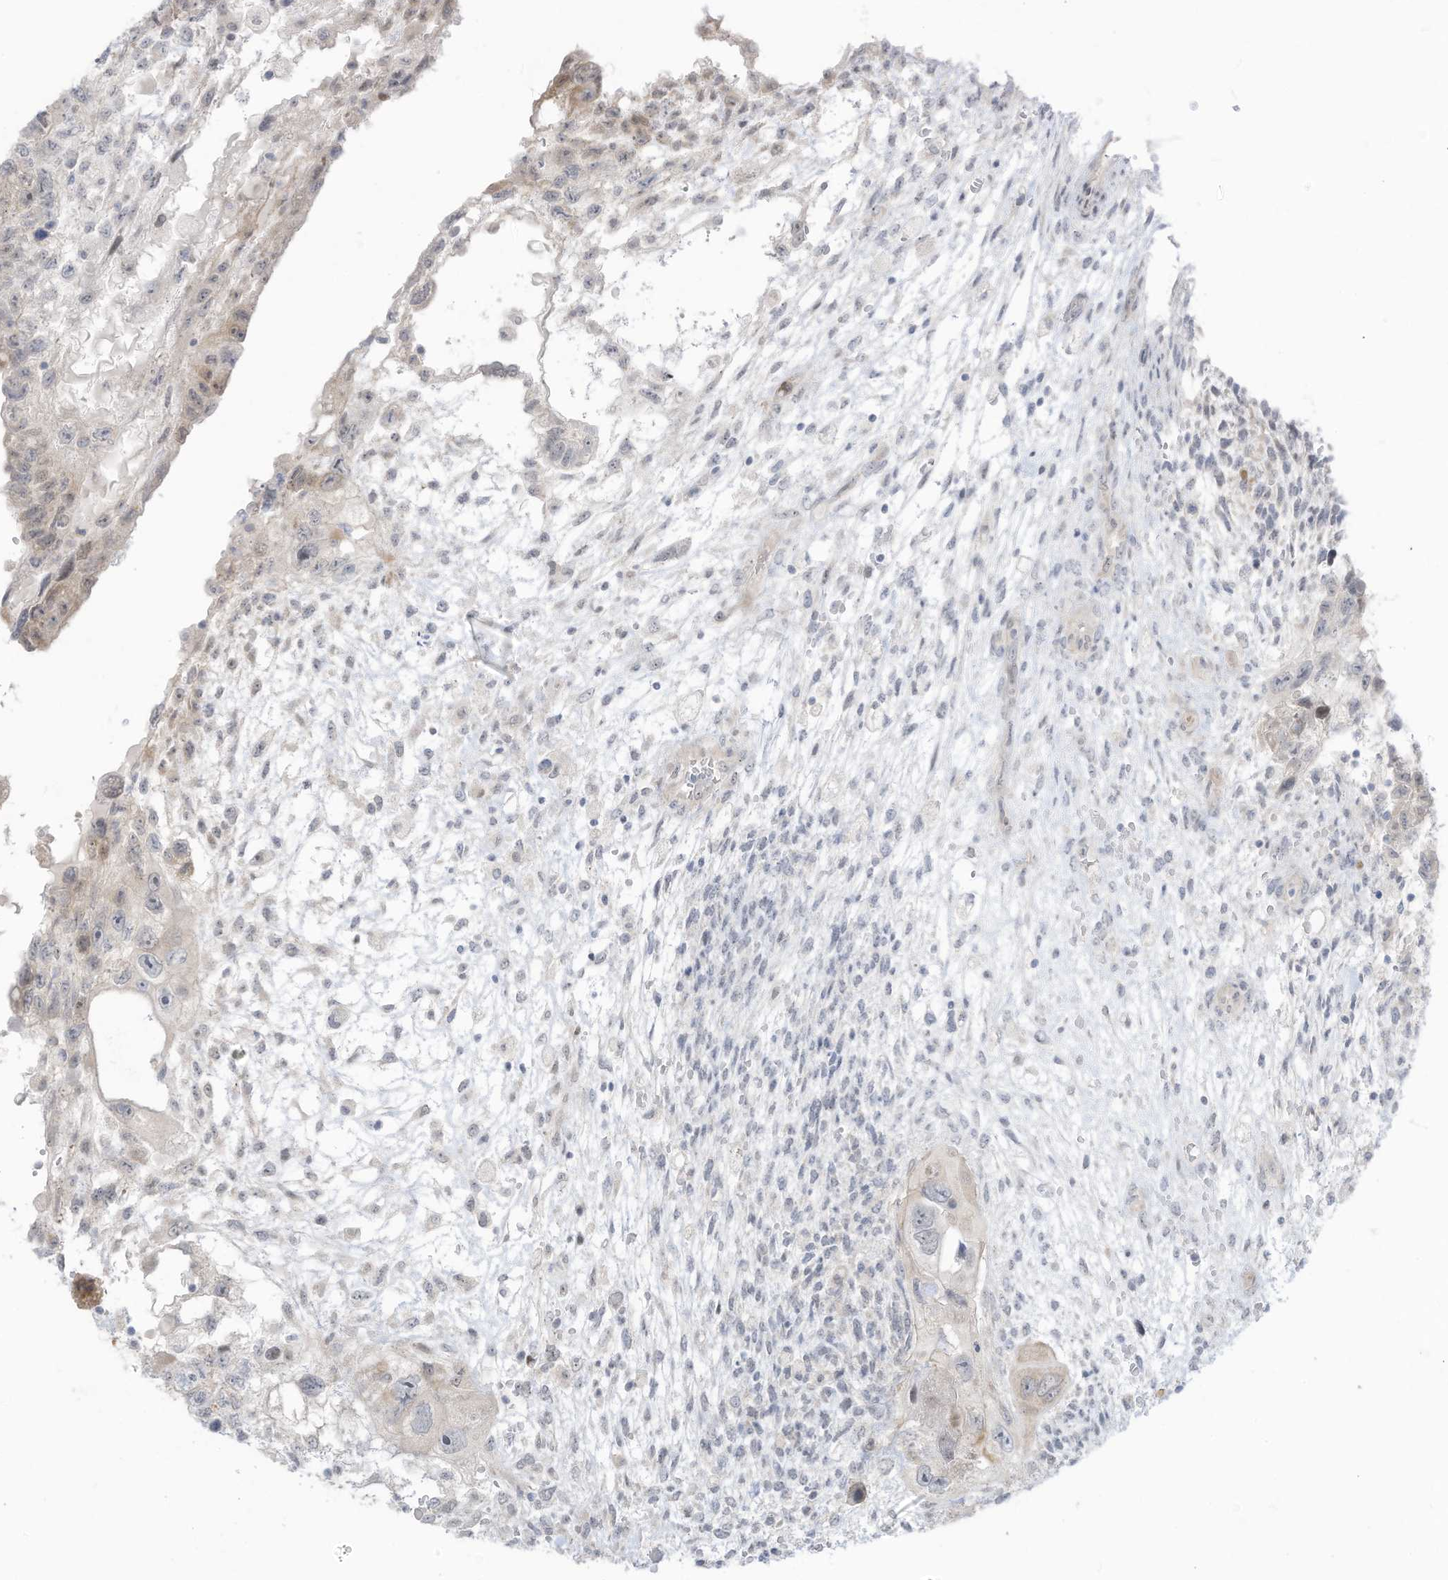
{"staining": {"intensity": "negative", "quantity": "none", "location": "none"}, "tissue": "testis cancer", "cell_type": "Tumor cells", "image_type": "cancer", "snomed": [{"axis": "morphology", "description": "Carcinoma, Embryonal, NOS"}, {"axis": "topography", "description": "Testis"}], "caption": "Immunohistochemical staining of testis embryonal carcinoma displays no significant staining in tumor cells.", "gene": "ASPRV1", "patient": {"sex": "male", "age": 36}}